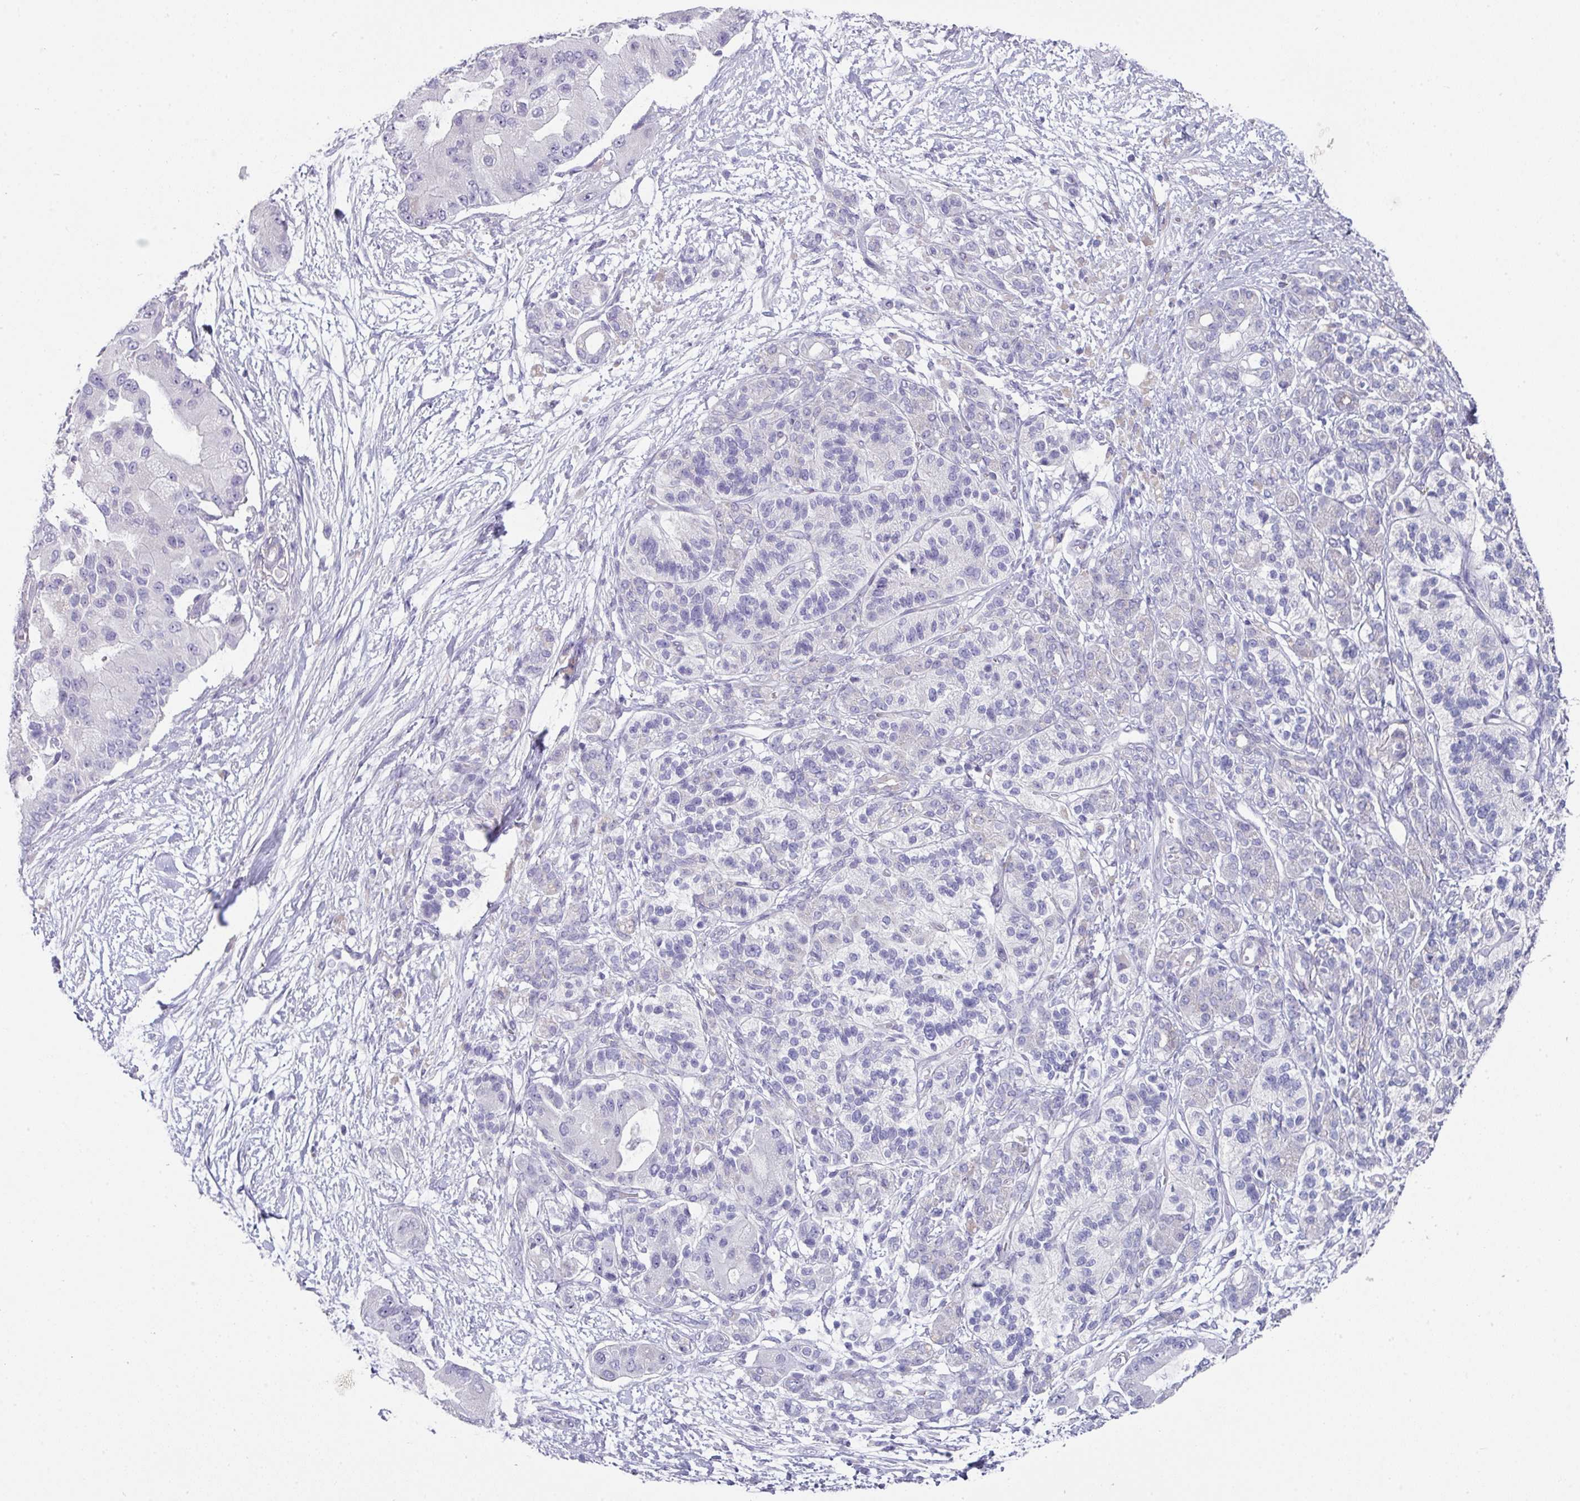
{"staining": {"intensity": "negative", "quantity": "none", "location": "none"}, "tissue": "pancreatic cancer", "cell_type": "Tumor cells", "image_type": "cancer", "snomed": [{"axis": "morphology", "description": "Adenocarcinoma, NOS"}, {"axis": "topography", "description": "Pancreas"}], "caption": "This is a image of immunohistochemistry staining of pancreatic cancer, which shows no expression in tumor cells.", "gene": "DEFB115", "patient": {"sex": "male", "age": 57}}